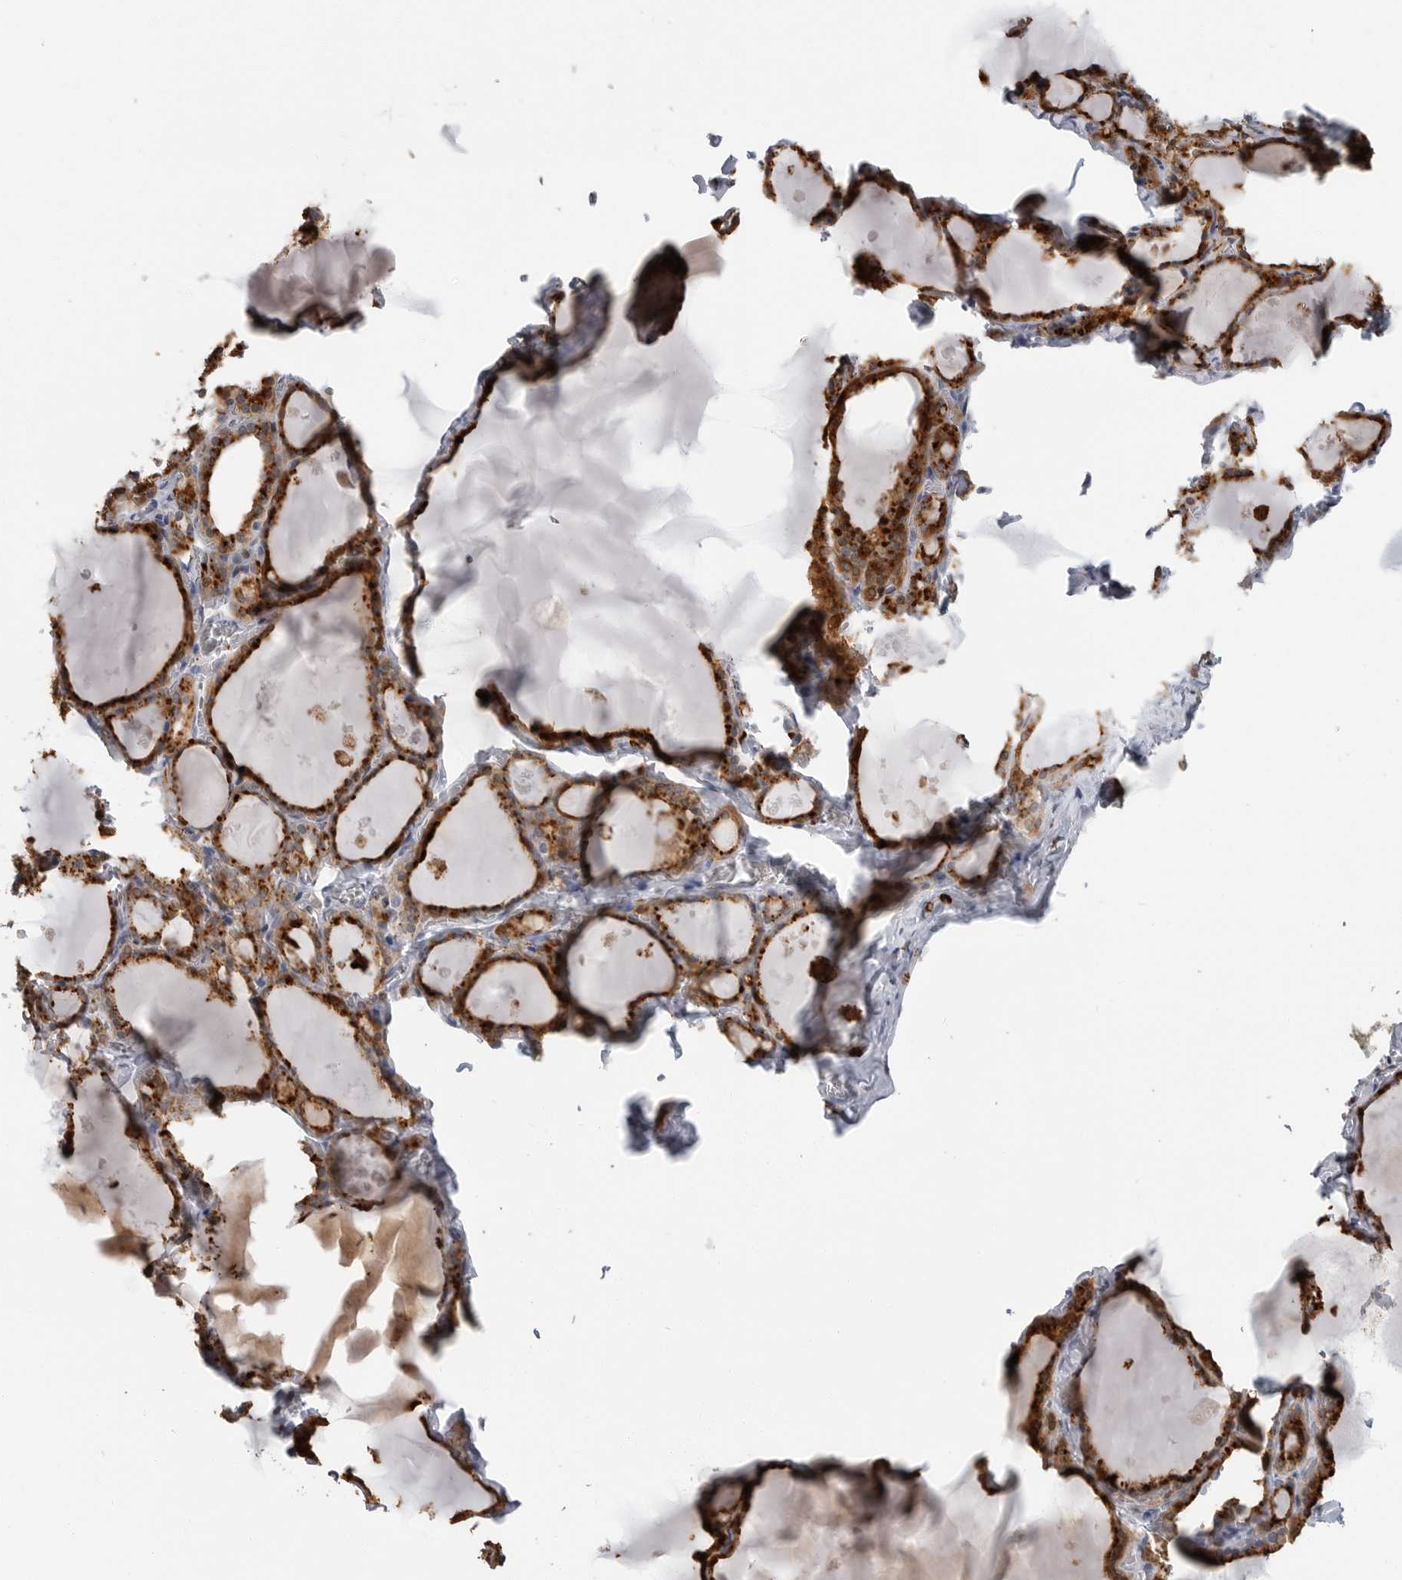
{"staining": {"intensity": "strong", "quantity": ">75%", "location": "cytoplasmic/membranous"}, "tissue": "thyroid gland", "cell_type": "Glandular cells", "image_type": "normal", "snomed": [{"axis": "morphology", "description": "Normal tissue, NOS"}, {"axis": "topography", "description": "Thyroid gland"}], "caption": "This histopathology image displays unremarkable thyroid gland stained with IHC to label a protein in brown. The cytoplasmic/membranous of glandular cells show strong positivity for the protein. Nuclei are counter-stained blue.", "gene": "IFI30", "patient": {"sex": "male", "age": 56}}